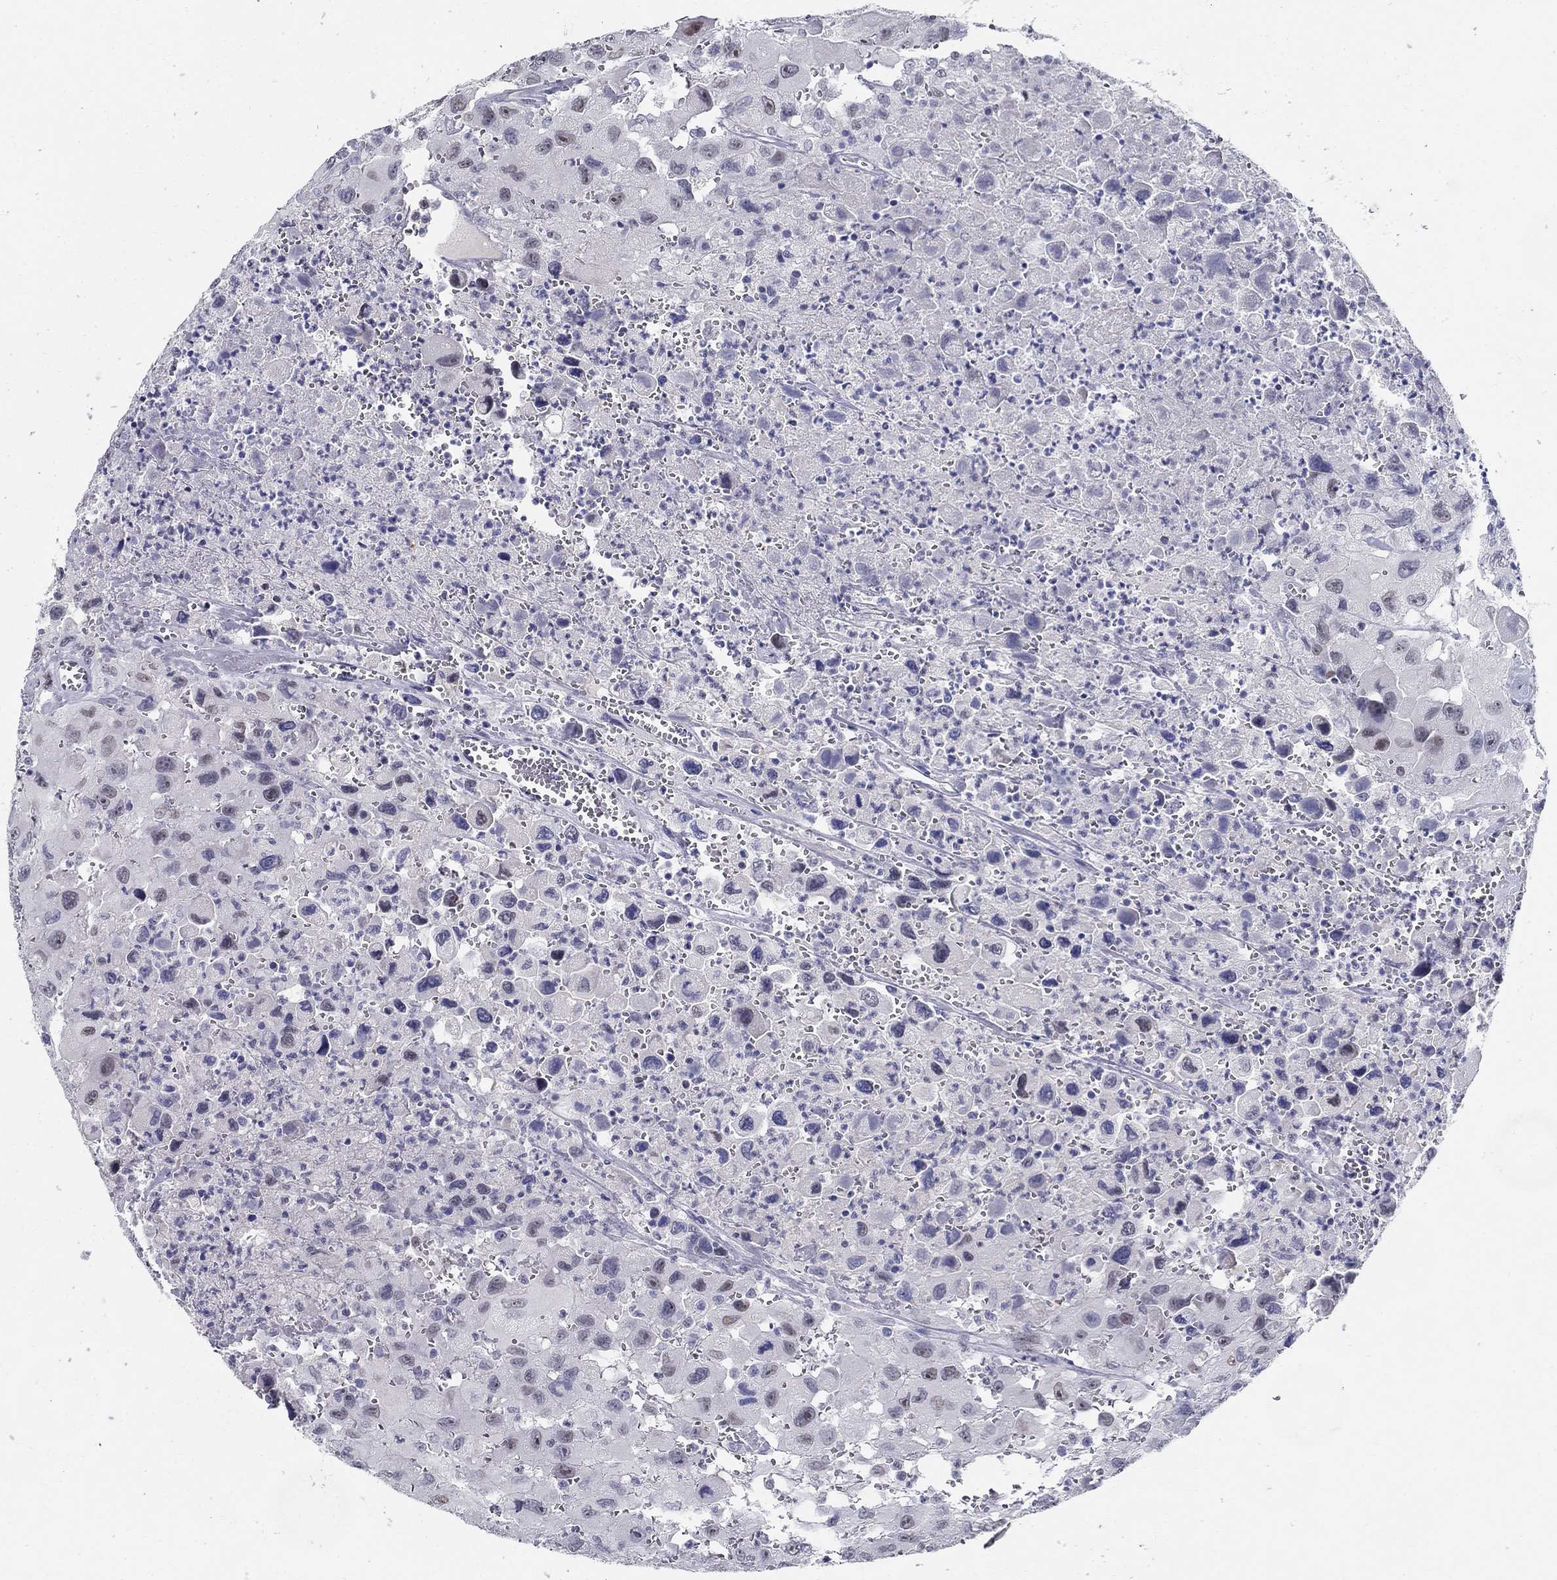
{"staining": {"intensity": "negative", "quantity": "none", "location": "none"}, "tissue": "head and neck cancer", "cell_type": "Tumor cells", "image_type": "cancer", "snomed": [{"axis": "morphology", "description": "Squamous cell carcinoma, NOS"}, {"axis": "morphology", "description": "Squamous cell carcinoma, metastatic, NOS"}, {"axis": "topography", "description": "Oral tissue"}, {"axis": "topography", "description": "Head-Neck"}], "caption": "Immunohistochemistry (IHC) of human head and neck cancer (metastatic squamous cell carcinoma) reveals no staining in tumor cells.", "gene": "GUCA1A", "patient": {"sex": "female", "age": 85}}